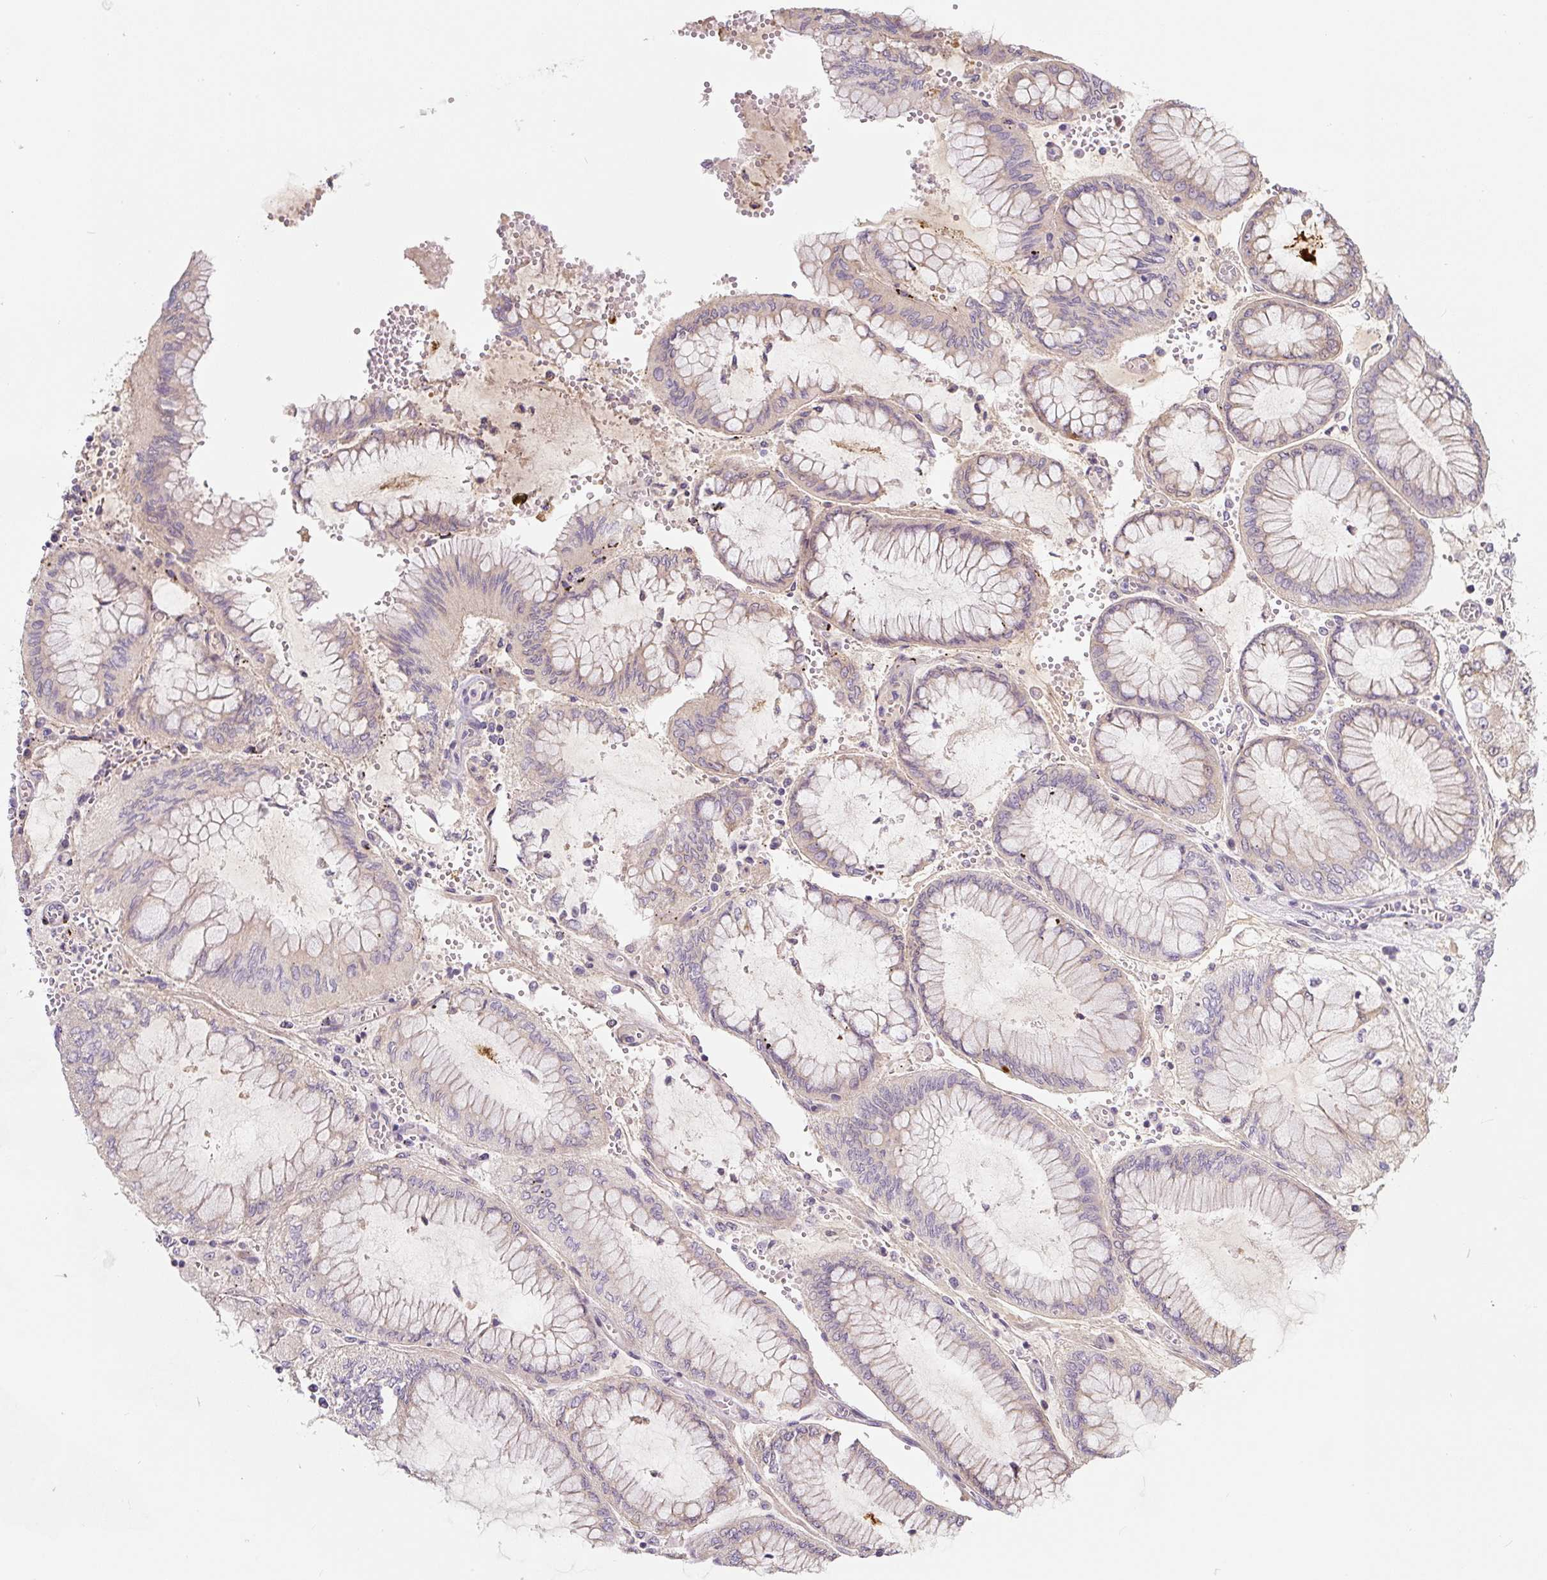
{"staining": {"intensity": "negative", "quantity": "none", "location": "none"}, "tissue": "stomach cancer", "cell_type": "Tumor cells", "image_type": "cancer", "snomed": [{"axis": "morphology", "description": "Adenocarcinoma, NOS"}, {"axis": "topography", "description": "Stomach"}], "caption": "This is a histopathology image of immunohistochemistry (IHC) staining of stomach cancer, which shows no positivity in tumor cells. (DAB (3,3'-diaminobenzidine) immunohistochemistry, high magnification).", "gene": "PWWP3B", "patient": {"sex": "male", "age": 76}}